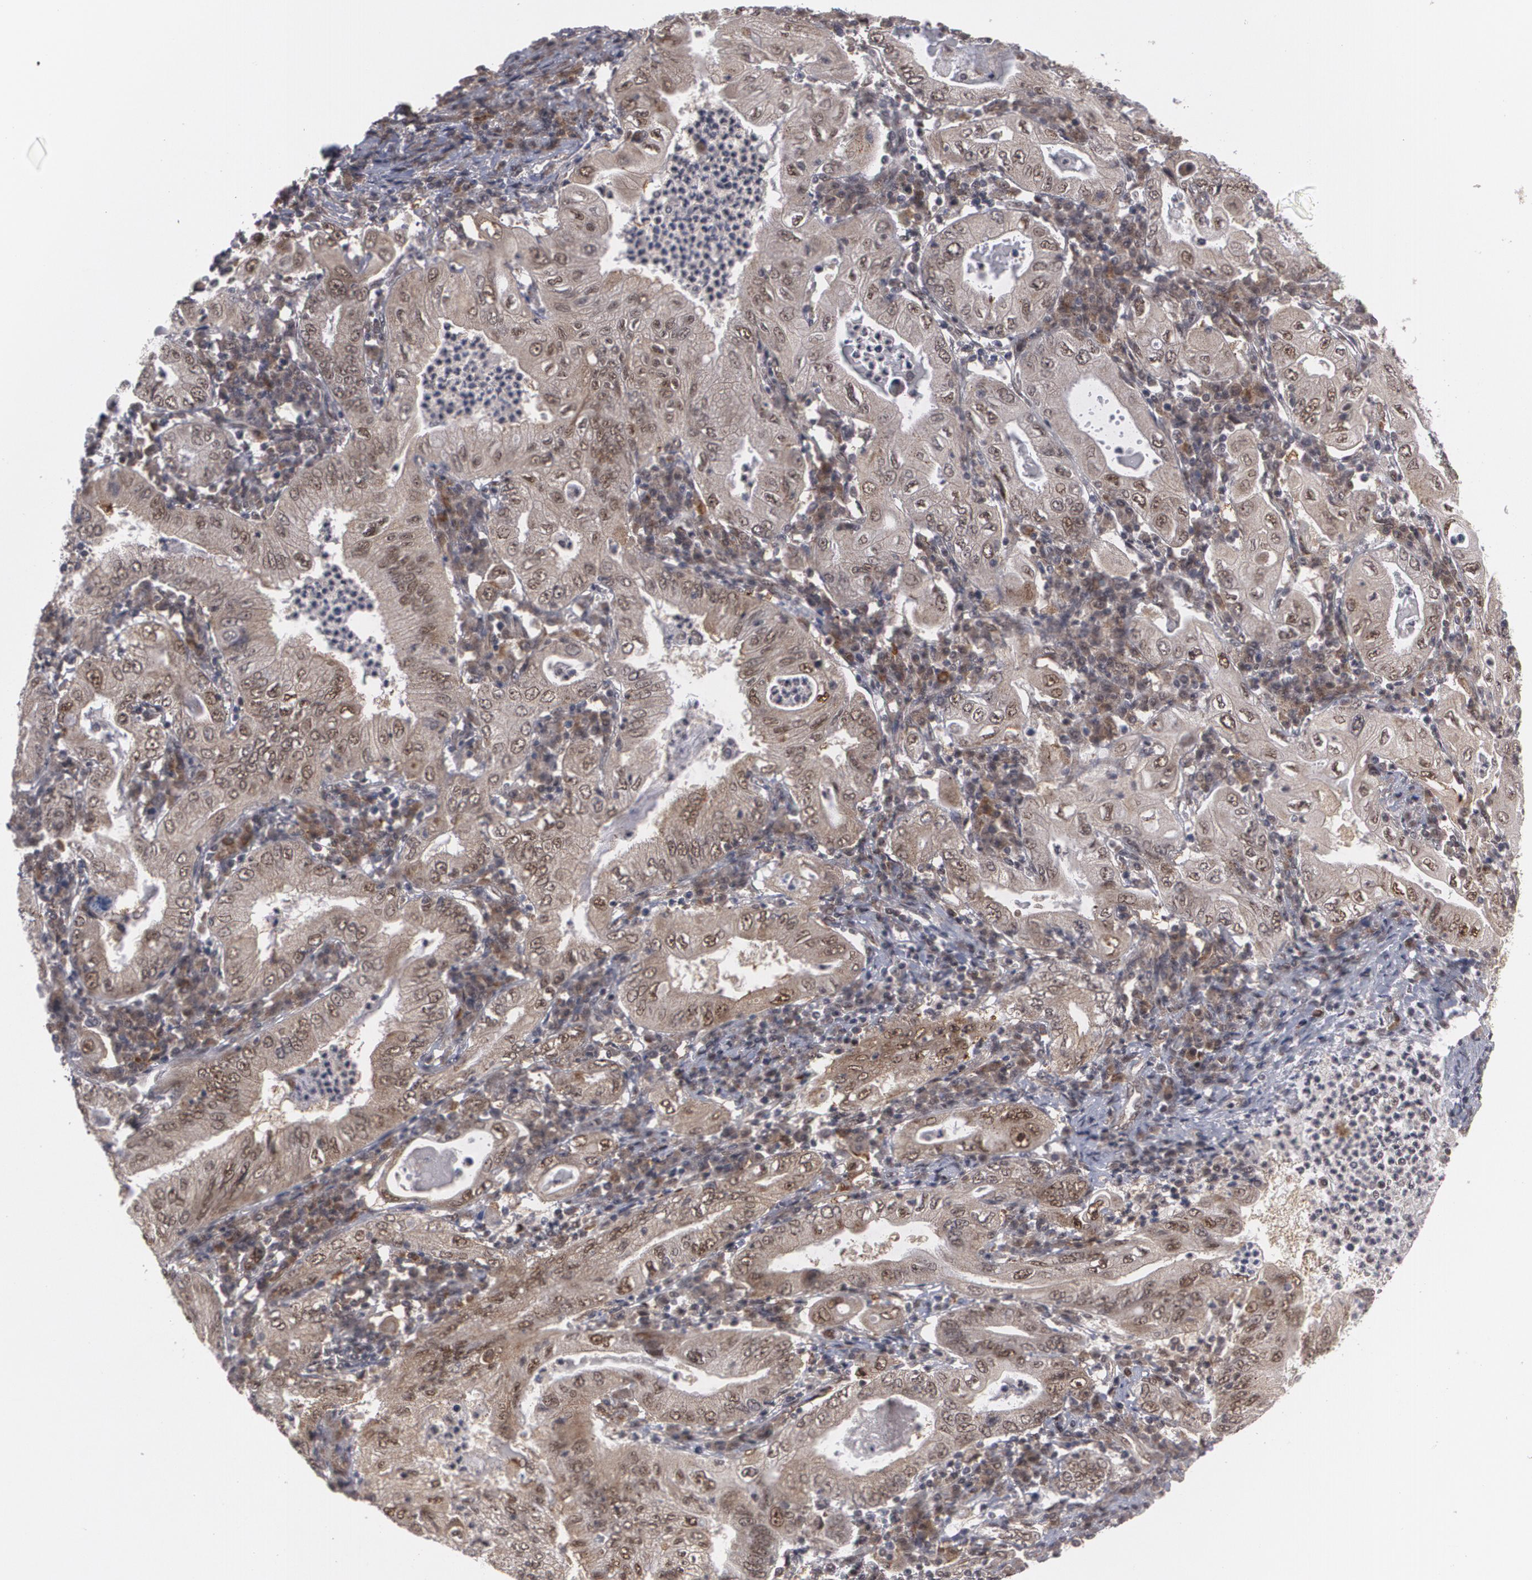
{"staining": {"intensity": "moderate", "quantity": ">75%", "location": "nuclear"}, "tissue": "stomach cancer", "cell_type": "Tumor cells", "image_type": "cancer", "snomed": [{"axis": "morphology", "description": "Normal tissue, NOS"}, {"axis": "morphology", "description": "Adenocarcinoma, NOS"}, {"axis": "topography", "description": "Esophagus"}, {"axis": "topography", "description": "Stomach, upper"}, {"axis": "topography", "description": "Peripheral nerve tissue"}], "caption": "High-power microscopy captured an IHC photomicrograph of stomach cancer, revealing moderate nuclear positivity in approximately >75% of tumor cells.", "gene": "INTS6", "patient": {"sex": "male", "age": 62}}